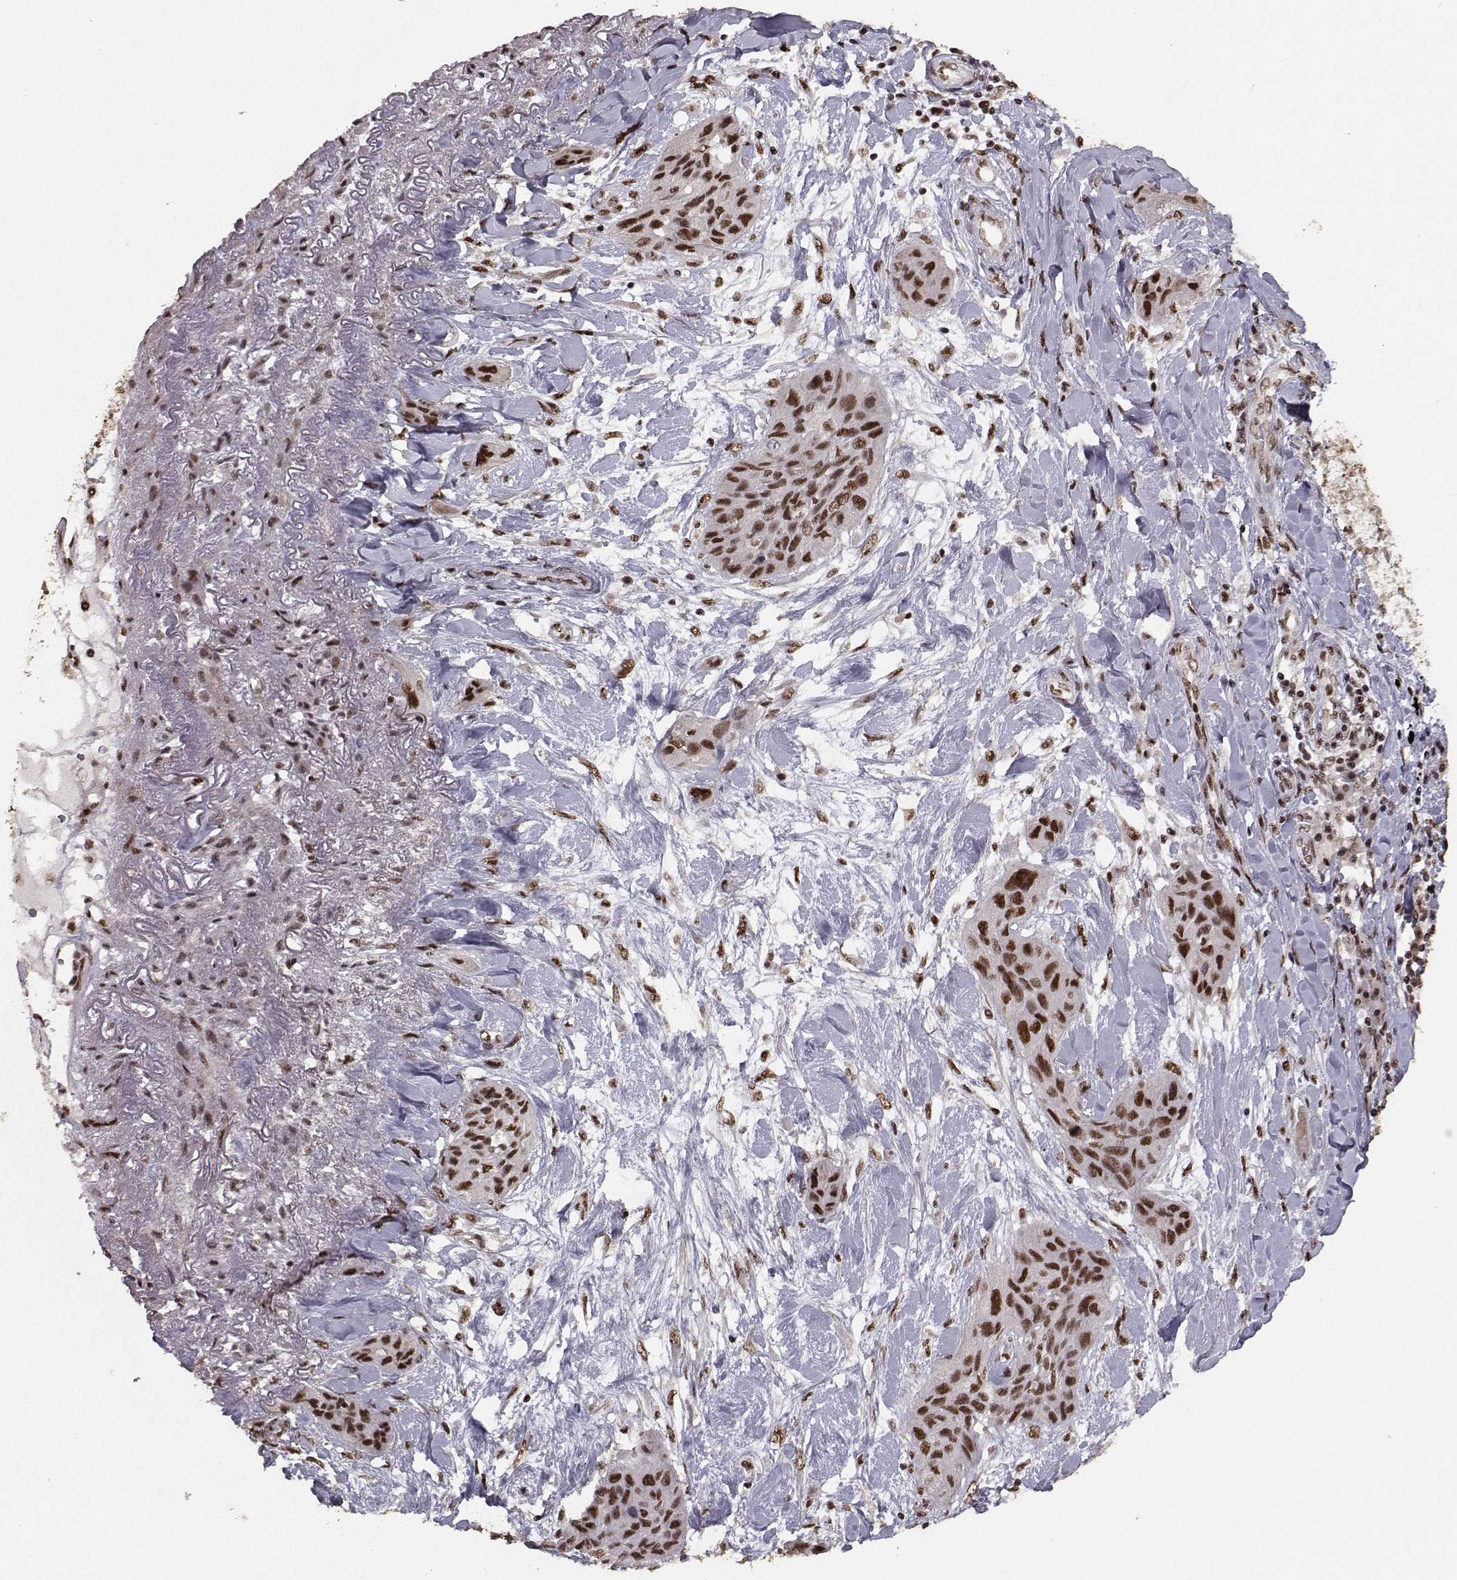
{"staining": {"intensity": "strong", "quantity": "25%-75%", "location": "nuclear"}, "tissue": "lung cancer", "cell_type": "Tumor cells", "image_type": "cancer", "snomed": [{"axis": "morphology", "description": "Squamous cell carcinoma, NOS"}, {"axis": "topography", "description": "Lung"}], "caption": "Immunohistochemical staining of human lung squamous cell carcinoma shows high levels of strong nuclear staining in approximately 25%-75% of tumor cells.", "gene": "SF1", "patient": {"sex": "female", "age": 70}}